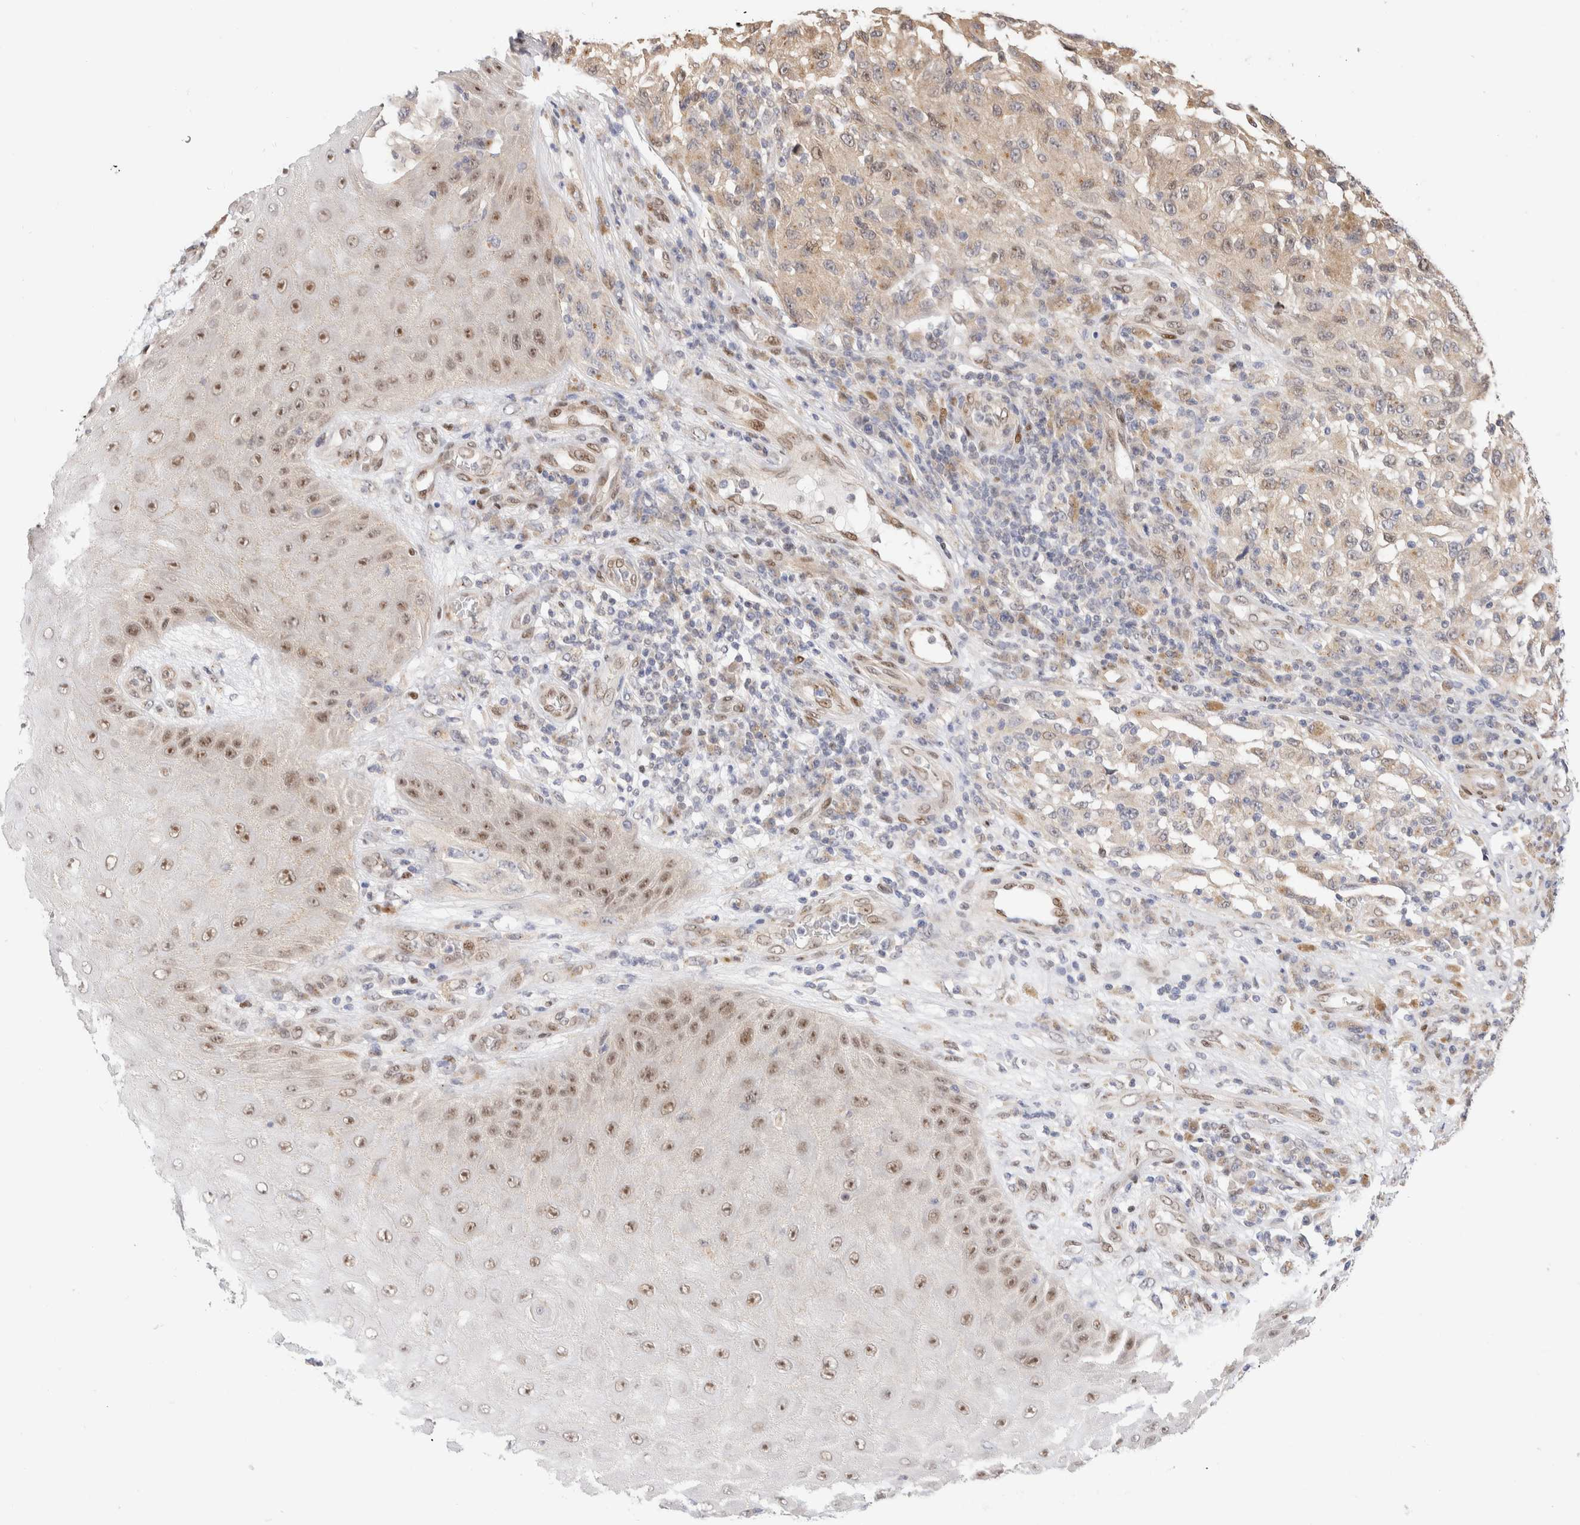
{"staining": {"intensity": "weak", "quantity": ">75%", "location": "nuclear"}, "tissue": "melanoma", "cell_type": "Tumor cells", "image_type": "cancer", "snomed": [{"axis": "morphology", "description": "Malignant melanoma, NOS"}, {"axis": "topography", "description": "Skin"}], "caption": "Immunohistochemical staining of melanoma shows low levels of weak nuclear expression in approximately >75% of tumor cells.", "gene": "NSMAF", "patient": {"sex": "female", "age": 73}}